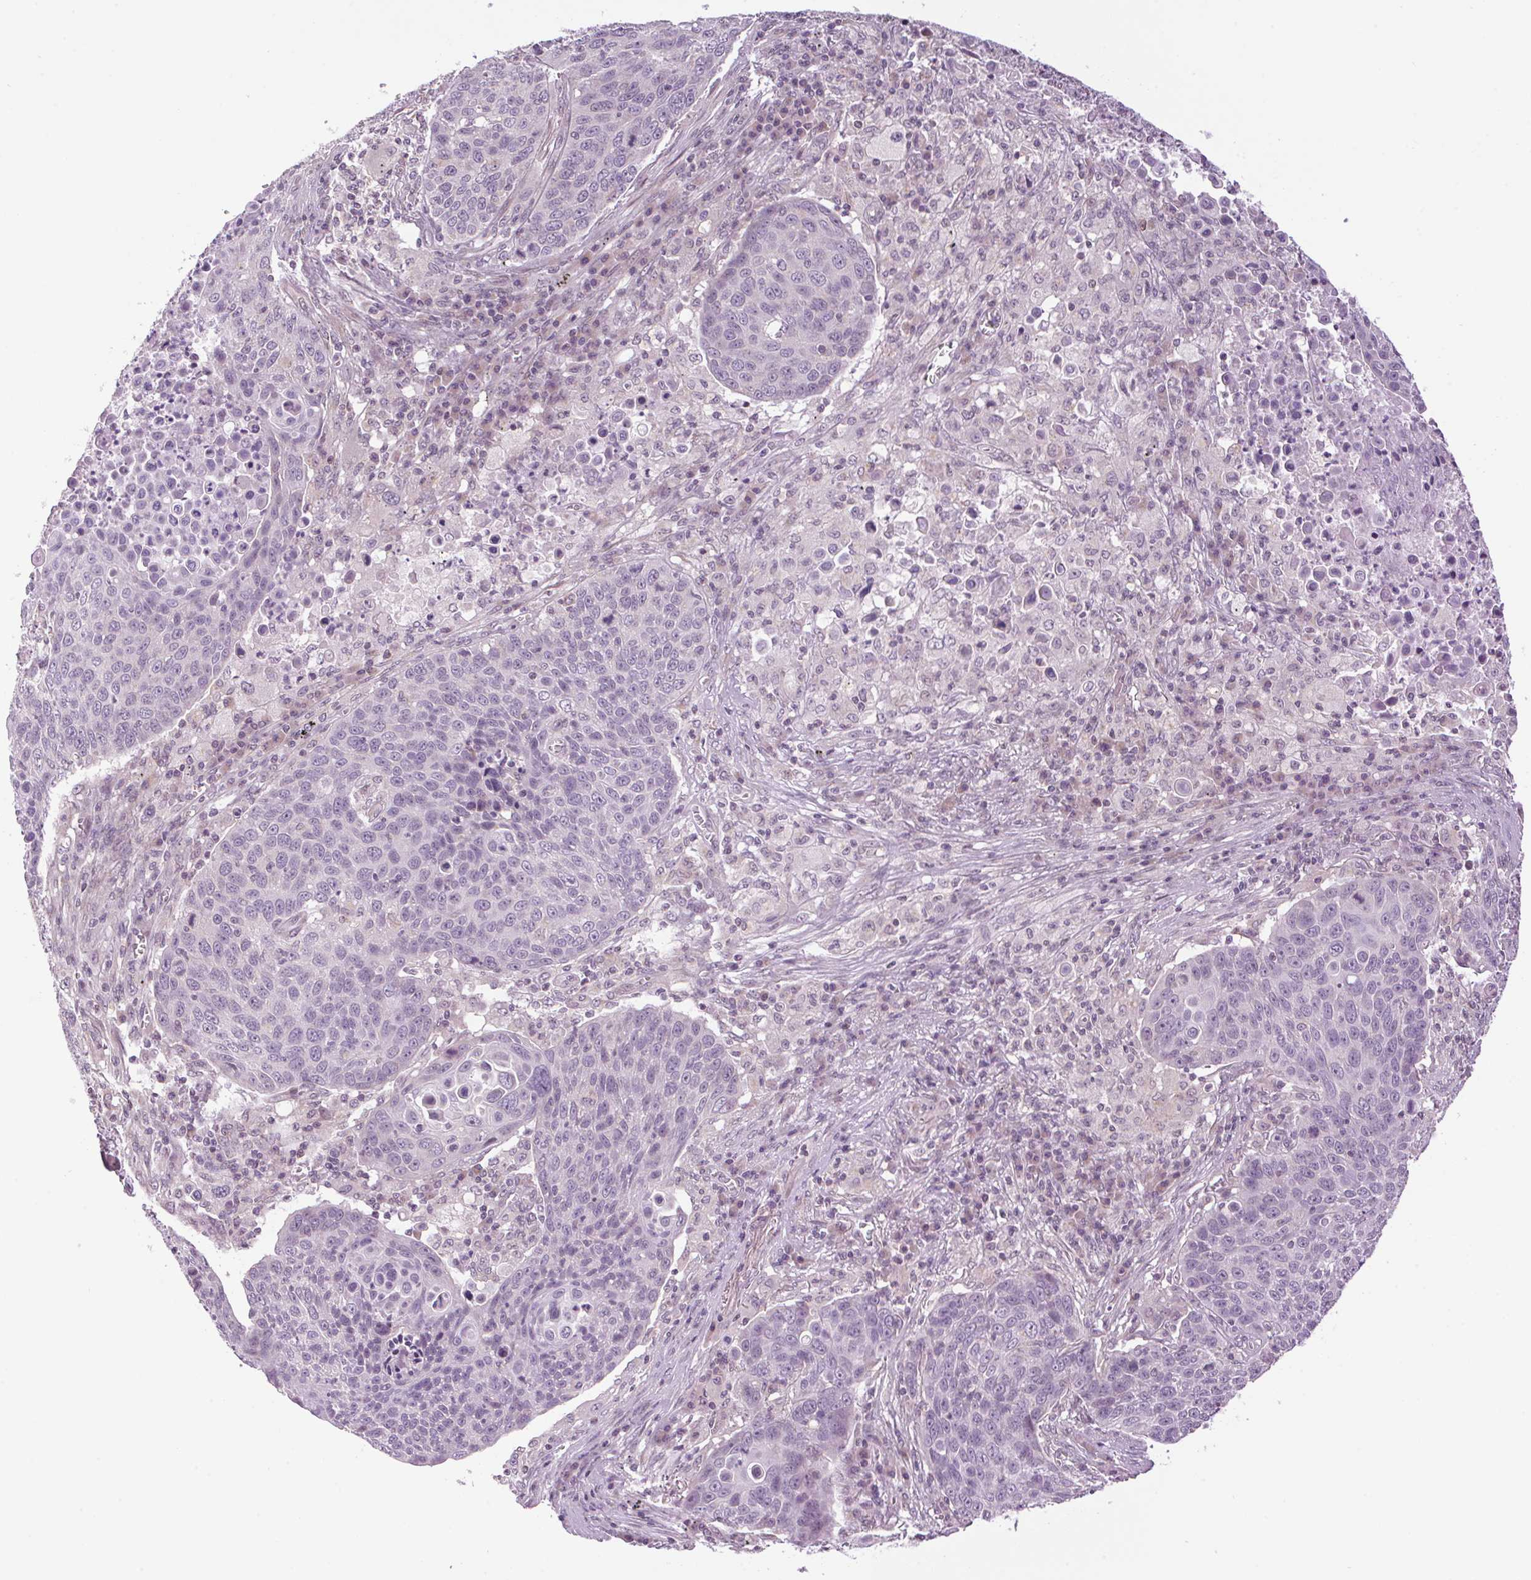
{"staining": {"intensity": "negative", "quantity": "none", "location": "none"}, "tissue": "lung cancer", "cell_type": "Tumor cells", "image_type": "cancer", "snomed": [{"axis": "morphology", "description": "Squamous cell carcinoma, NOS"}, {"axis": "topography", "description": "Lung"}], "caption": "DAB (3,3'-diaminobenzidine) immunohistochemical staining of human lung cancer (squamous cell carcinoma) exhibits no significant expression in tumor cells. The staining is performed using DAB (3,3'-diaminobenzidine) brown chromogen with nuclei counter-stained in using hematoxylin.", "gene": "SMIM13", "patient": {"sex": "male", "age": 78}}